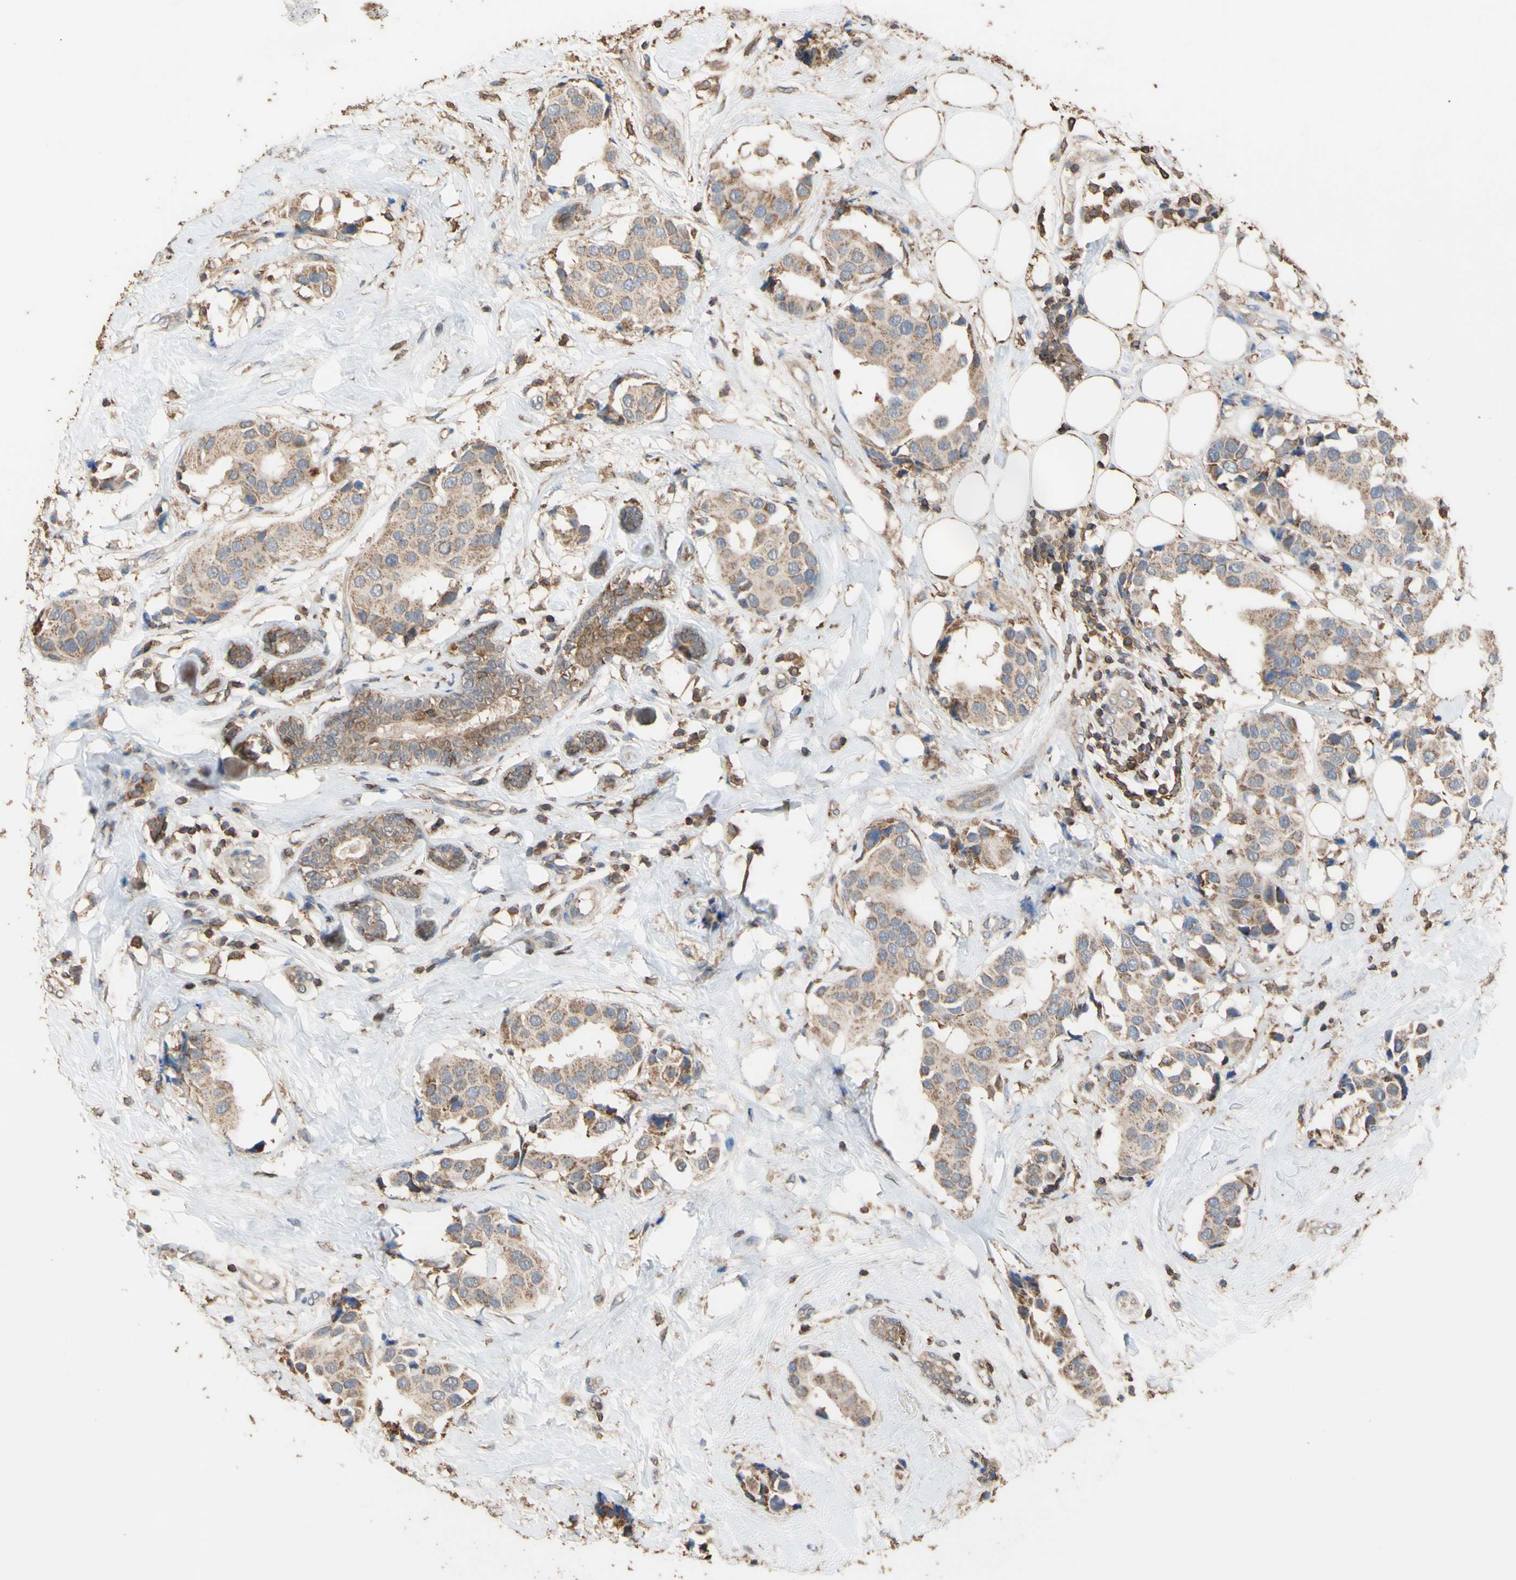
{"staining": {"intensity": "weak", "quantity": ">75%", "location": "cytoplasmic/membranous"}, "tissue": "breast cancer", "cell_type": "Tumor cells", "image_type": "cancer", "snomed": [{"axis": "morphology", "description": "Normal tissue, NOS"}, {"axis": "morphology", "description": "Duct carcinoma"}, {"axis": "topography", "description": "Breast"}], "caption": "The image shows a brown stain indicating the presence of a protein in the cytoplasmic/membranous of tumor cells in breast cancer (invasive ductal carcinoma). The protein of interest is shown in brown color, while the nuclei are stained blue.", "gene": "ALDH9A1", "patient": {"sex": "female", "age": 39}}